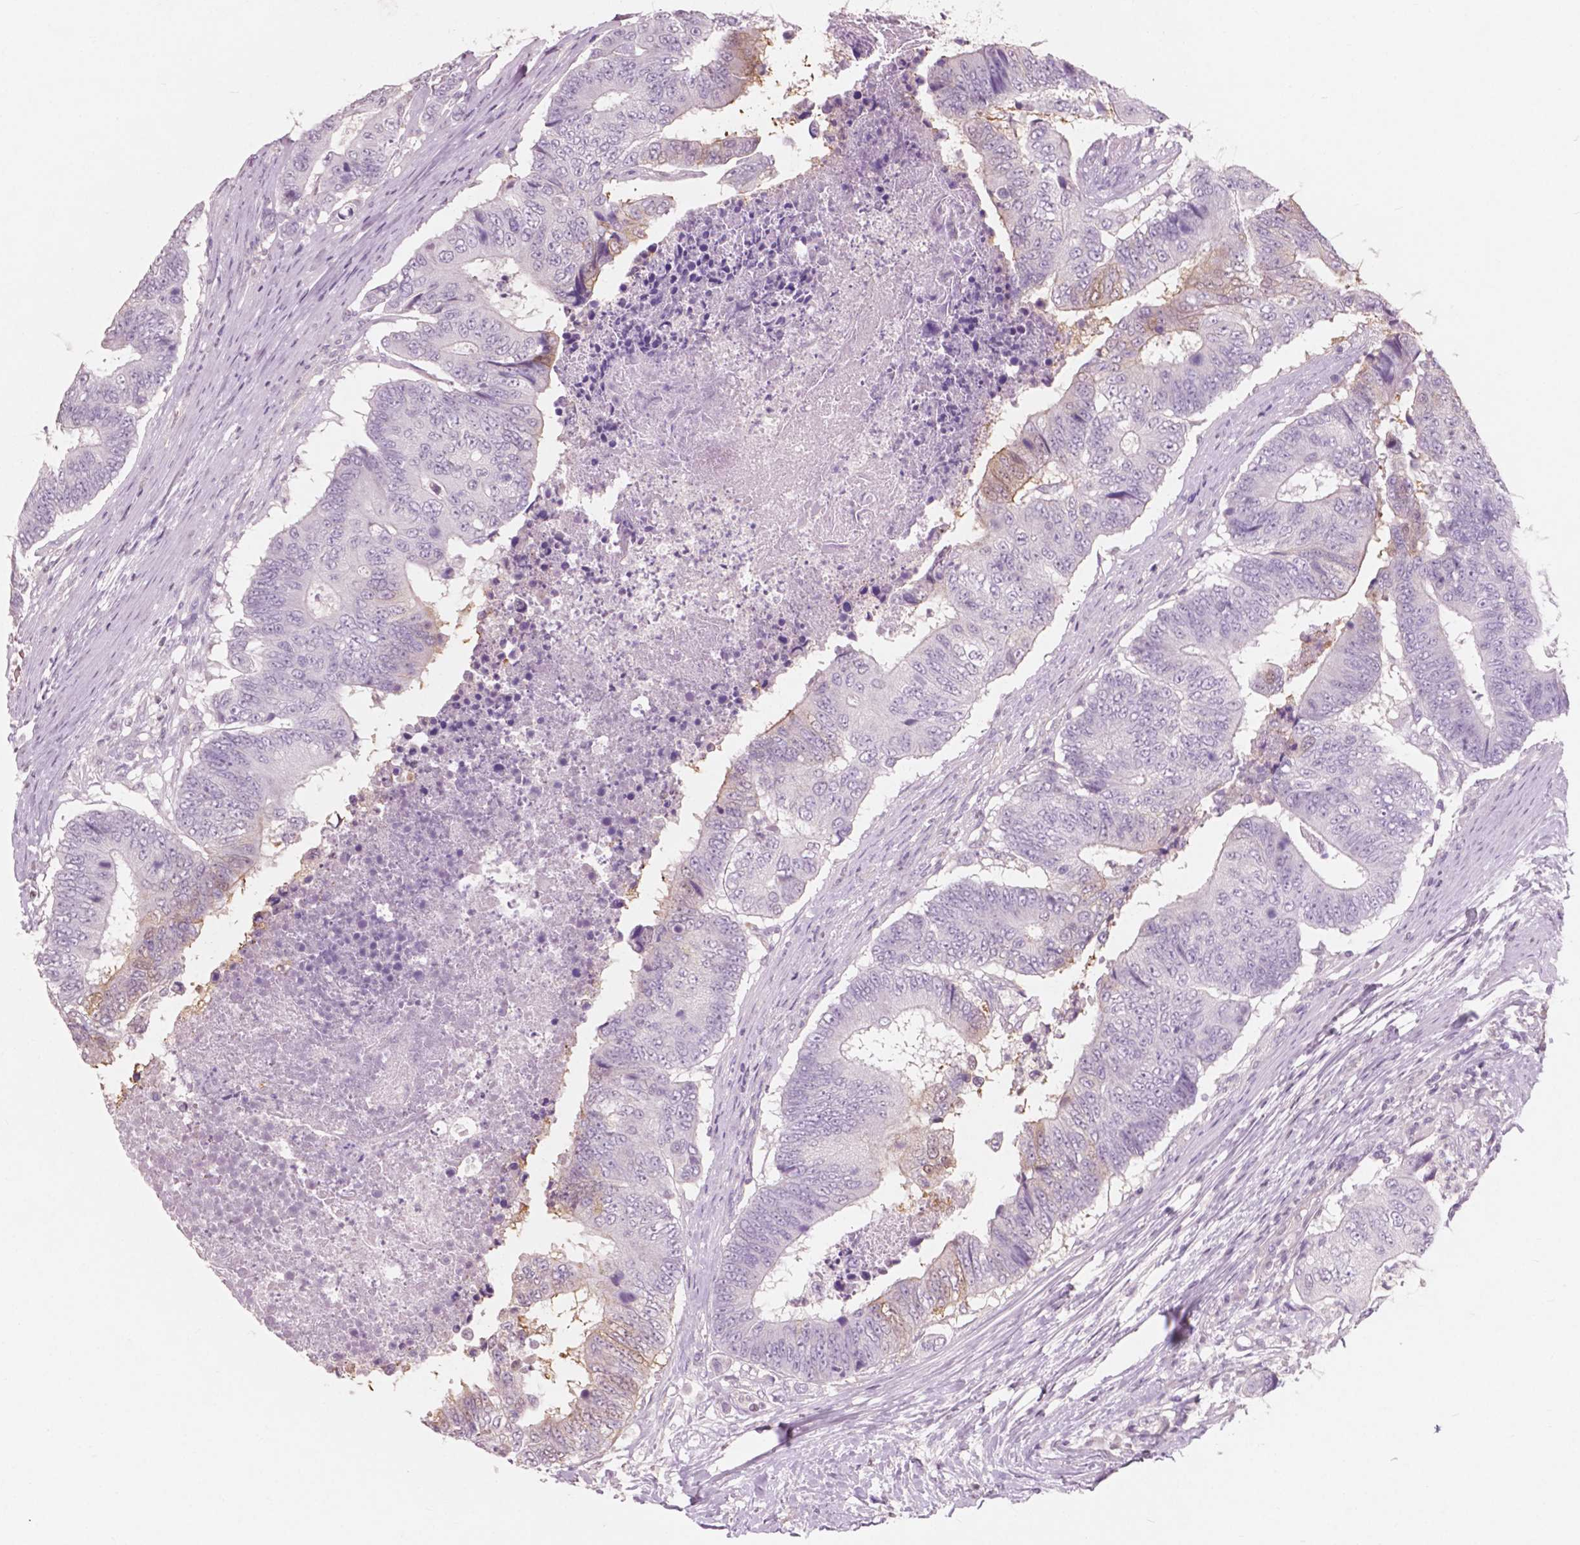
{"staining": {"intensity": "weak", "quantity": "<25%", "location": "cytoplasmic/membranous"}, "tissue": "colorectal cancer", "cell_type": "Tumor cells", "image_type": "cancer", "snomed": [{"axis": "morphology", "description": "Adenocarcinoma, NOS"}, {"axis": "topography", "description": "Colon"}], "caption": "A high-resolution histopathology image shows IHC staining of colorectal adenocarcinoma, which reveals no significant positivity in tumor cells. Nuclei are stained in blue.", "gene": "AWAT1", "patient": {"sex": "female", "age": 48}}